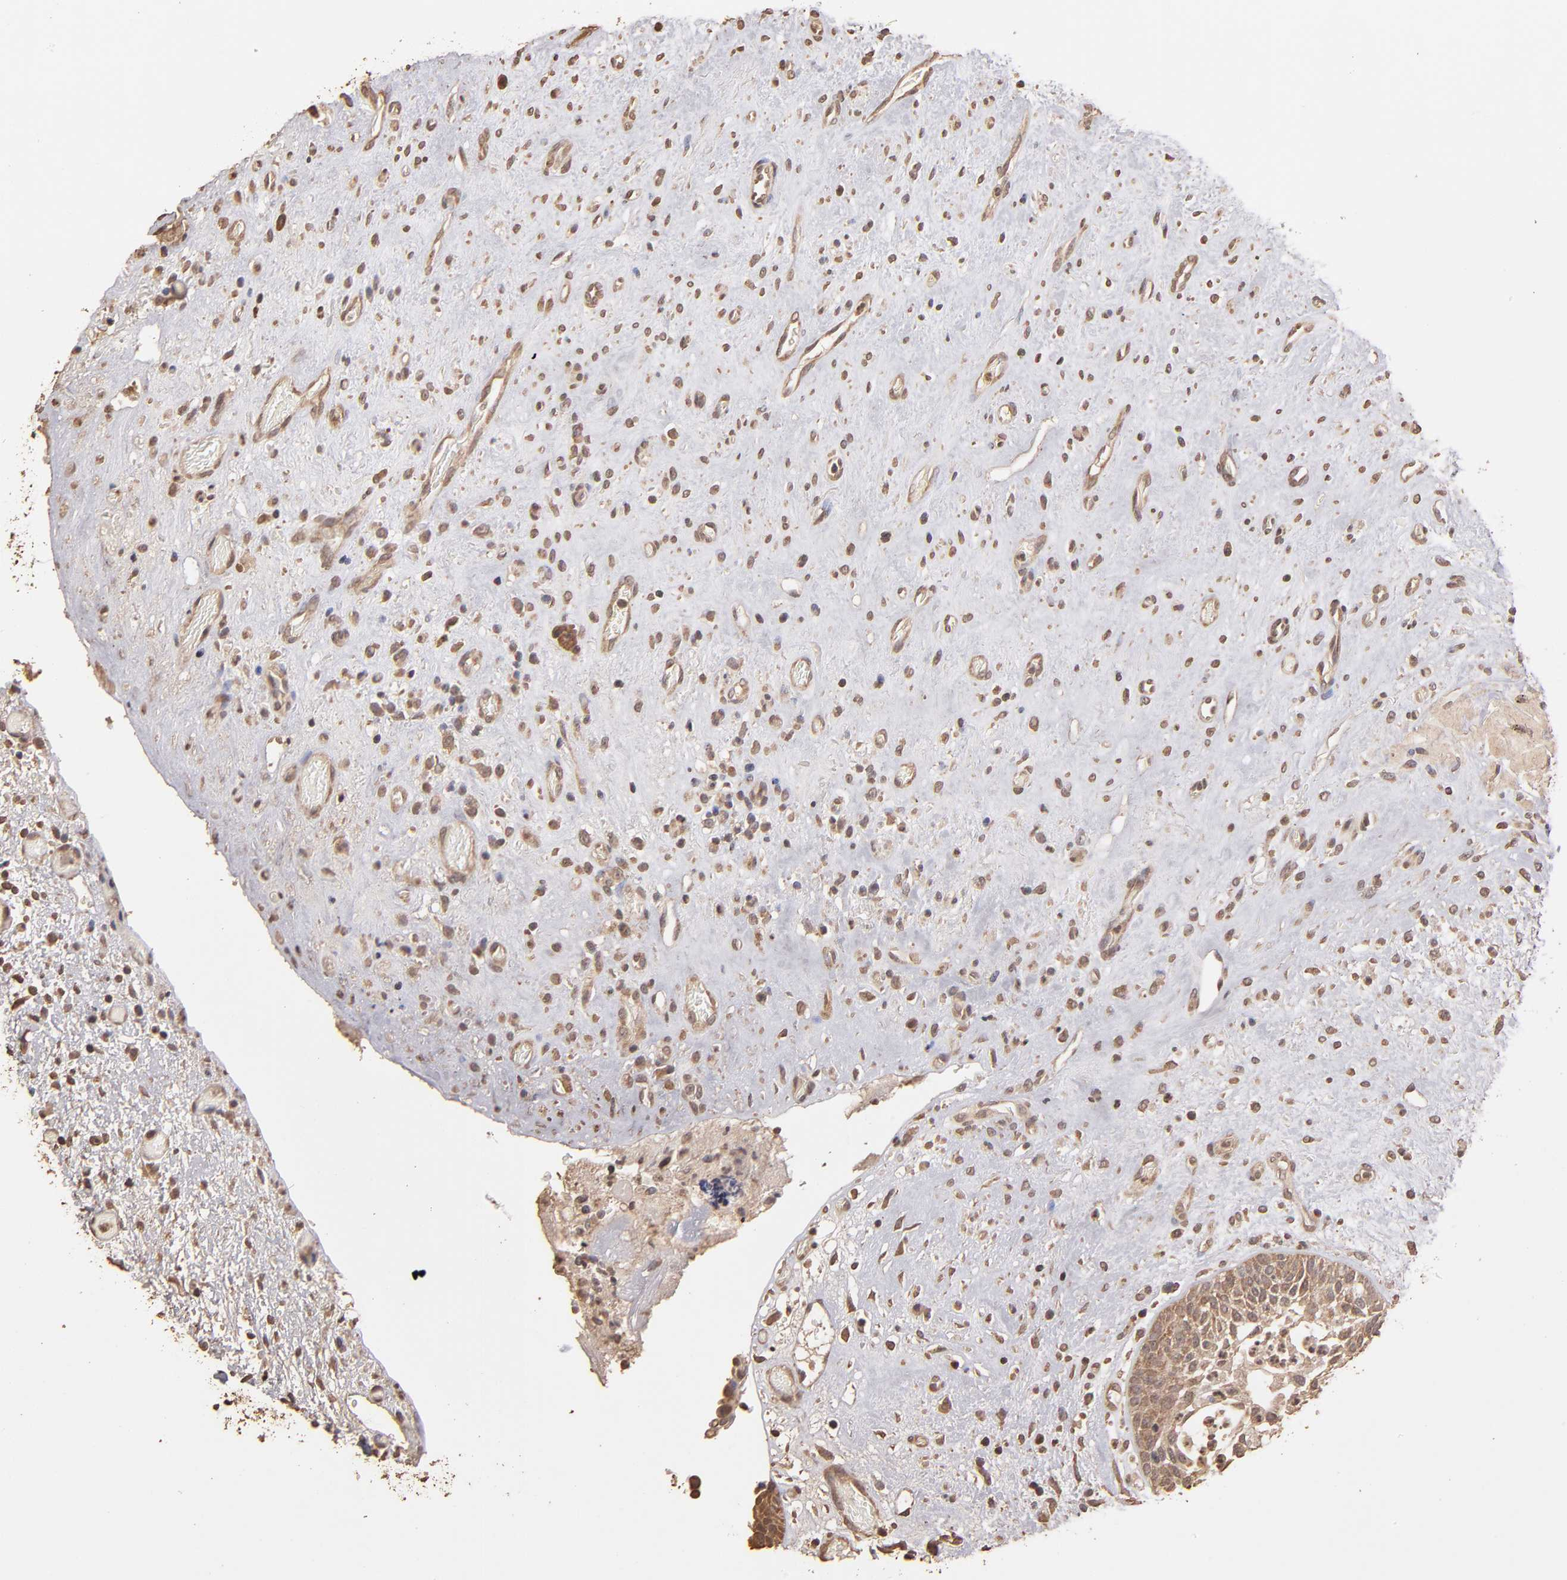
{"staining": {"intensity": "moderate", "quantity": "25%-75%", "location": "cytoplasmic/membranous"}, "tissue": "urinary bladder", "cell_type": "Urothelial cells", "image_type": "normal", "snomed": [{"axis": "morphology", "description": "Normal tissue, NOS"}, {"axis": "topography", "description": "Urinary bladder"}], "caption": "This image demonstrates normal urinary bladder stained with immunohistochemistry to label a protein in brown. The cytoplasmic/membranous of urothelial cells show moderate positivity for the protein. Nuclei are counter-stained blue.", "gene": "OPHN1", "patient": {"sex": "male", "age": 48}}